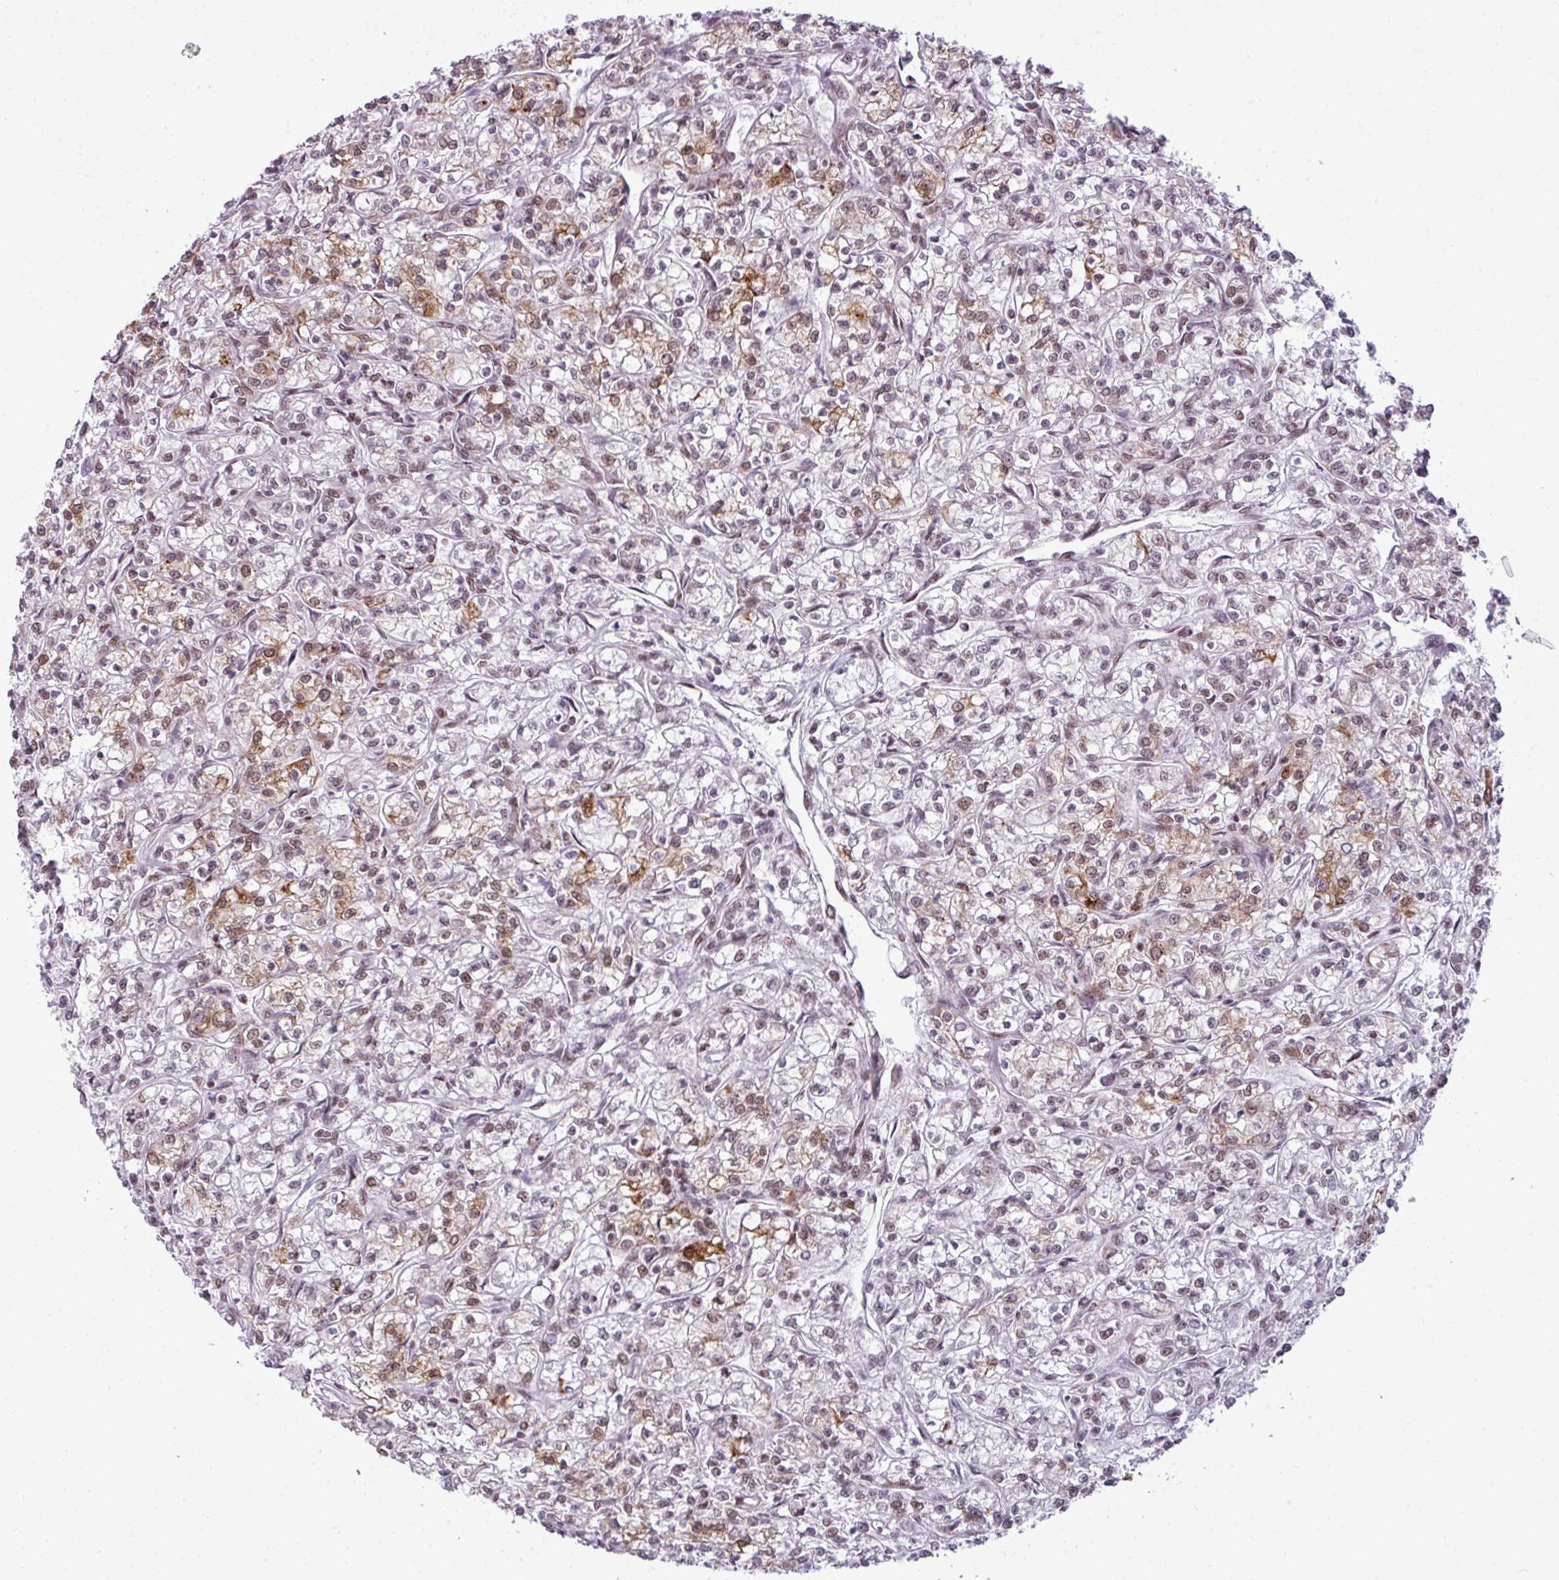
{"staining": {"intensity": "moderate", "quantity": ">75%", "location": "cytoplasmic/membranous,nuclear"}, "tissue": "renal cancer", "cell_type": "Tumor cells", "image_type": "cancer", "snomed": [{"axis": "morphology", "description": "Adenocarcinoma, NOS"}, {"axis": "topography", "description": "Kidney"}], "caption": "This photomicrograph displays renal adenocarcinoma stained with immunohistochemistry (IHC) to label a protein in brown. The cytoplasmic/membranous and nuclear of tumor cells show moderate positivity for the protein. Nuclei are counter-stained blue.", "gene": "ARL6IP4", "patient": {"sex": "female", "age": 59}}